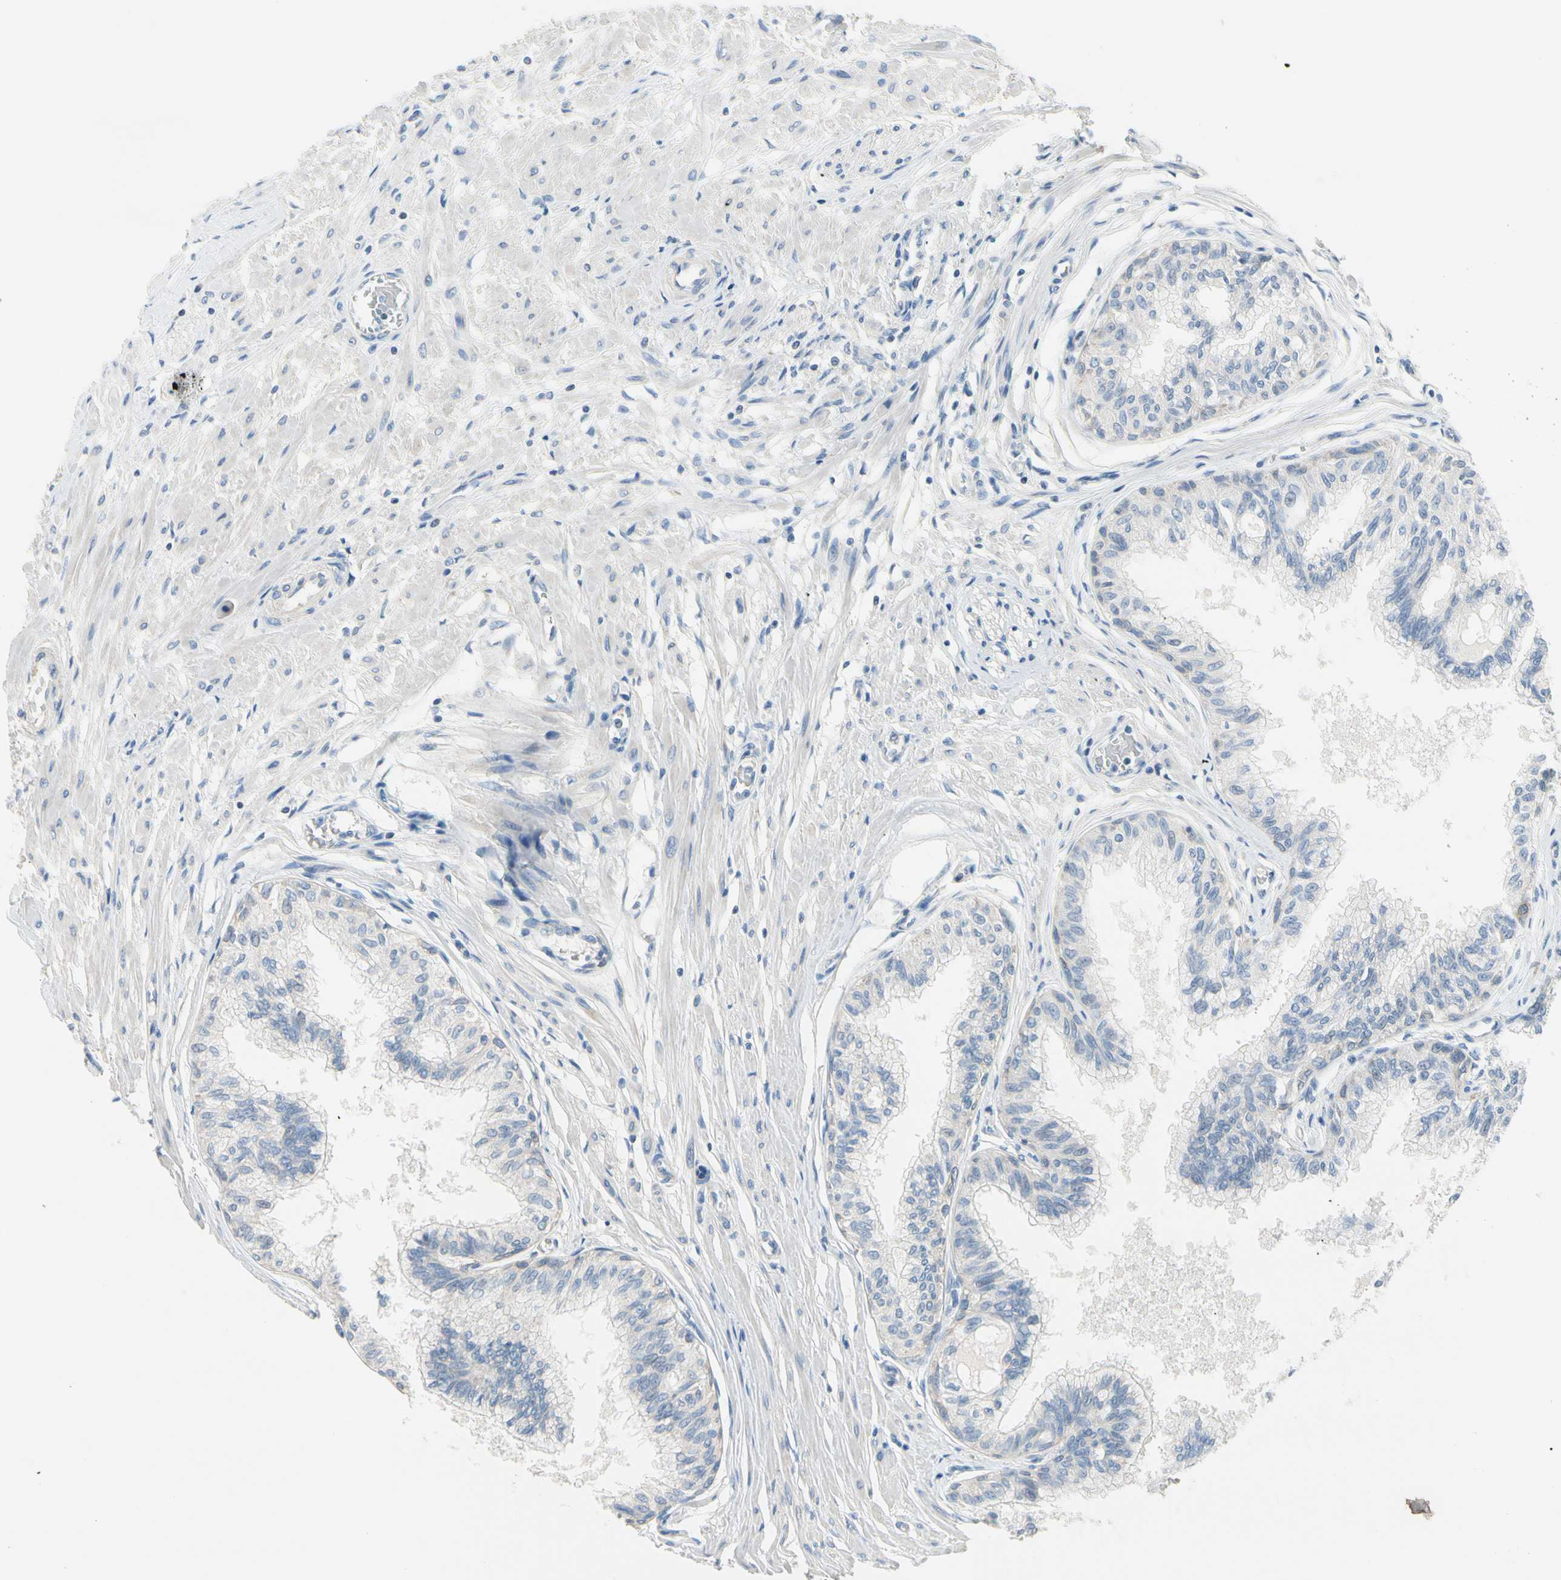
{"staining": {"intensity": "negative", "quantity": "none", "location": "none"}, "tissue": "prostate", "cell_type": "Glandular cells", "image_type": "normal", "snomed": [{"axis": "morphology", "description": "Normal tissue, NOS"}, {"axis": "topography", "description": "Prostate"}, {"axis": "topography", "description": "Seminal veicle"}], "caption": "IHC of unremarkable human prostate exhibits no staining in glandular cells.", "gene": "CKAP2", "patient": {"sex": "male", "age": 60}}